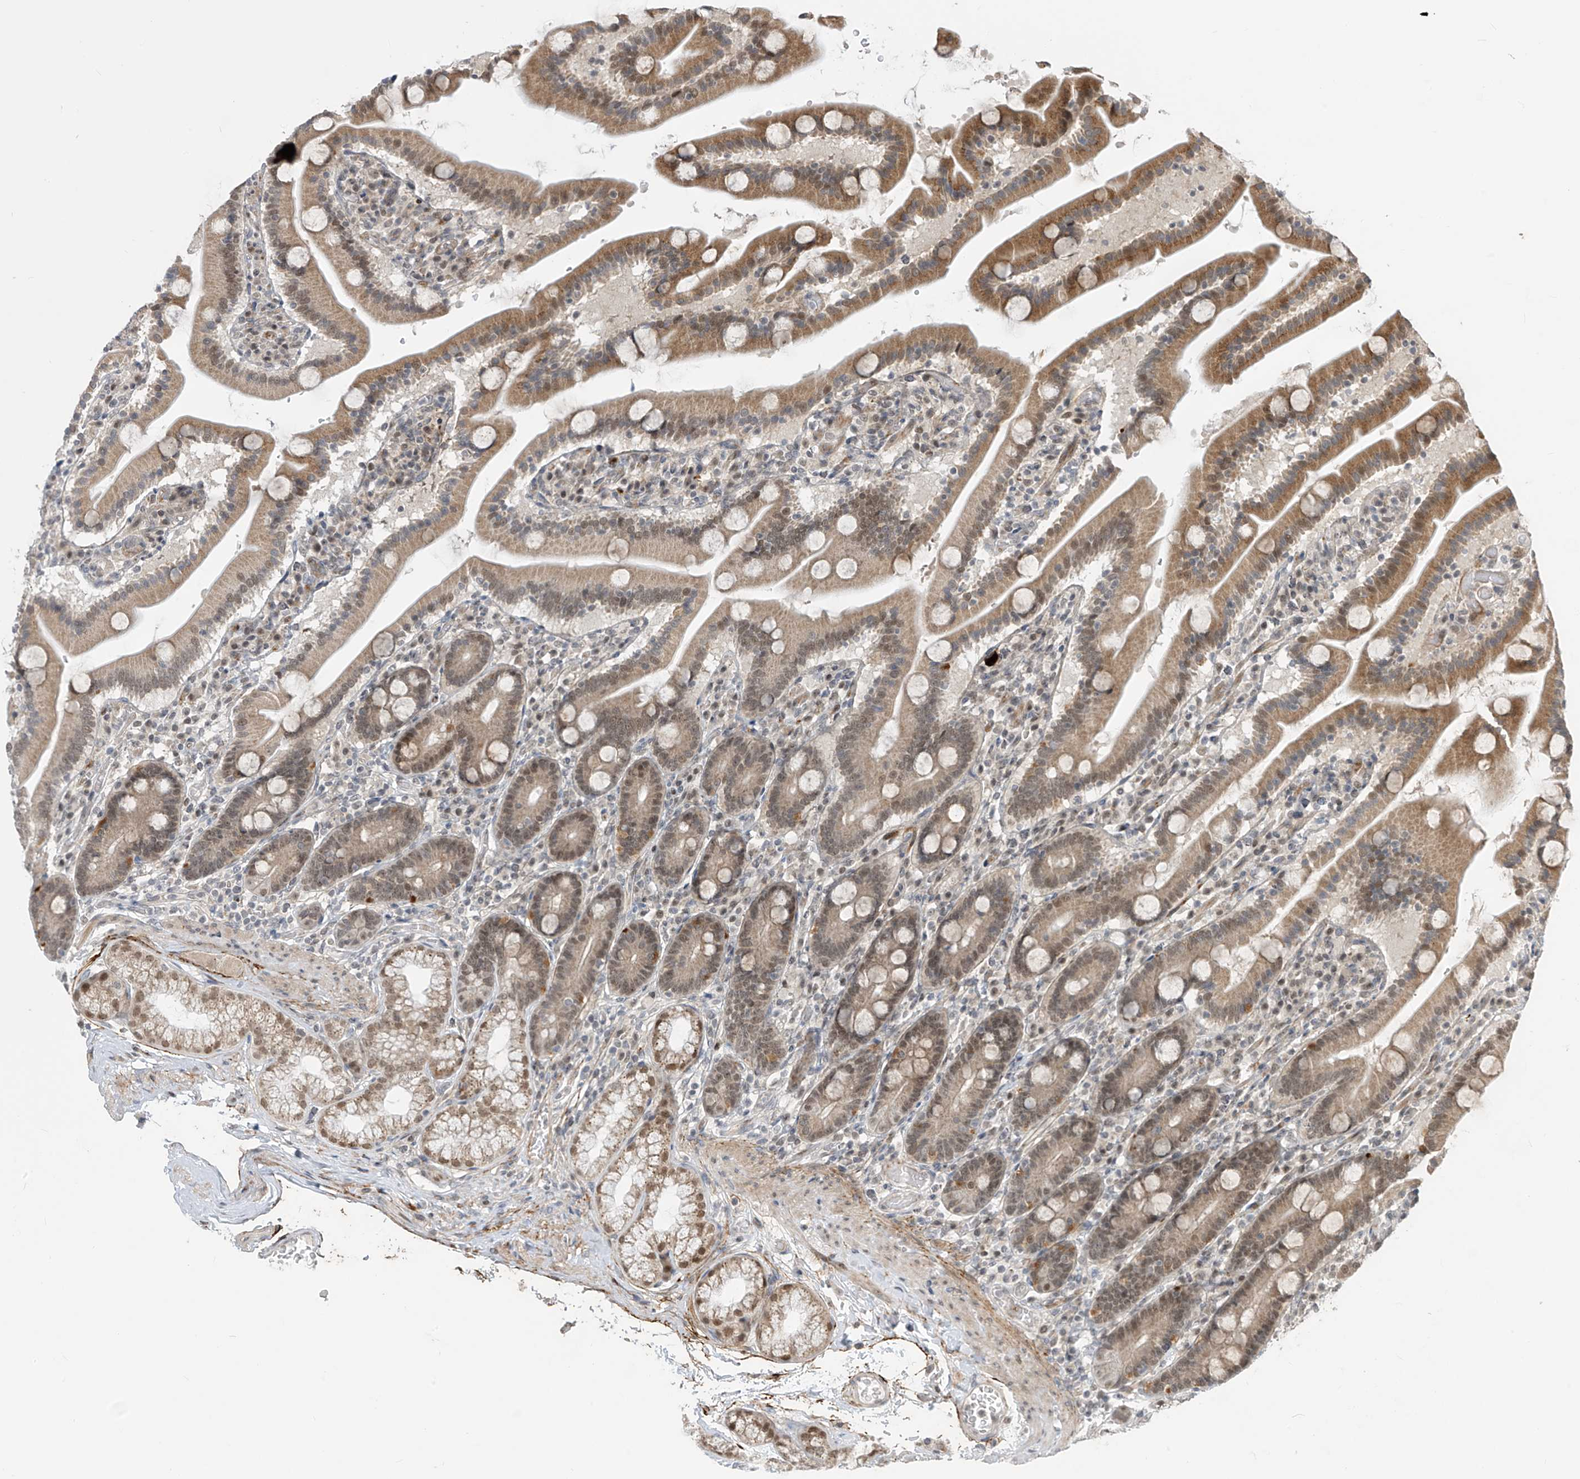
{"staining": {"intensity": "moderate", "quantity": ">75%", "location": "cytoplasmic/membranous,nuclear"}, "tissue": "duodenum", "cell_type": "Glandular cells", "image_type": "normal", "snomed": [{"axis": "morphology", "description": "Normal tissue, NOS"}, {"axis": "topography", "description": "Duodenum"}], "caption": "A high-resolution image shows IHC staining of normal duodenum, which displays moderate cytoplasmic/membranous,nuclear positivity in about >75% of glandular cells.", "gene": "LAGE3", "patient": {"sex": "male", "age": 55}}